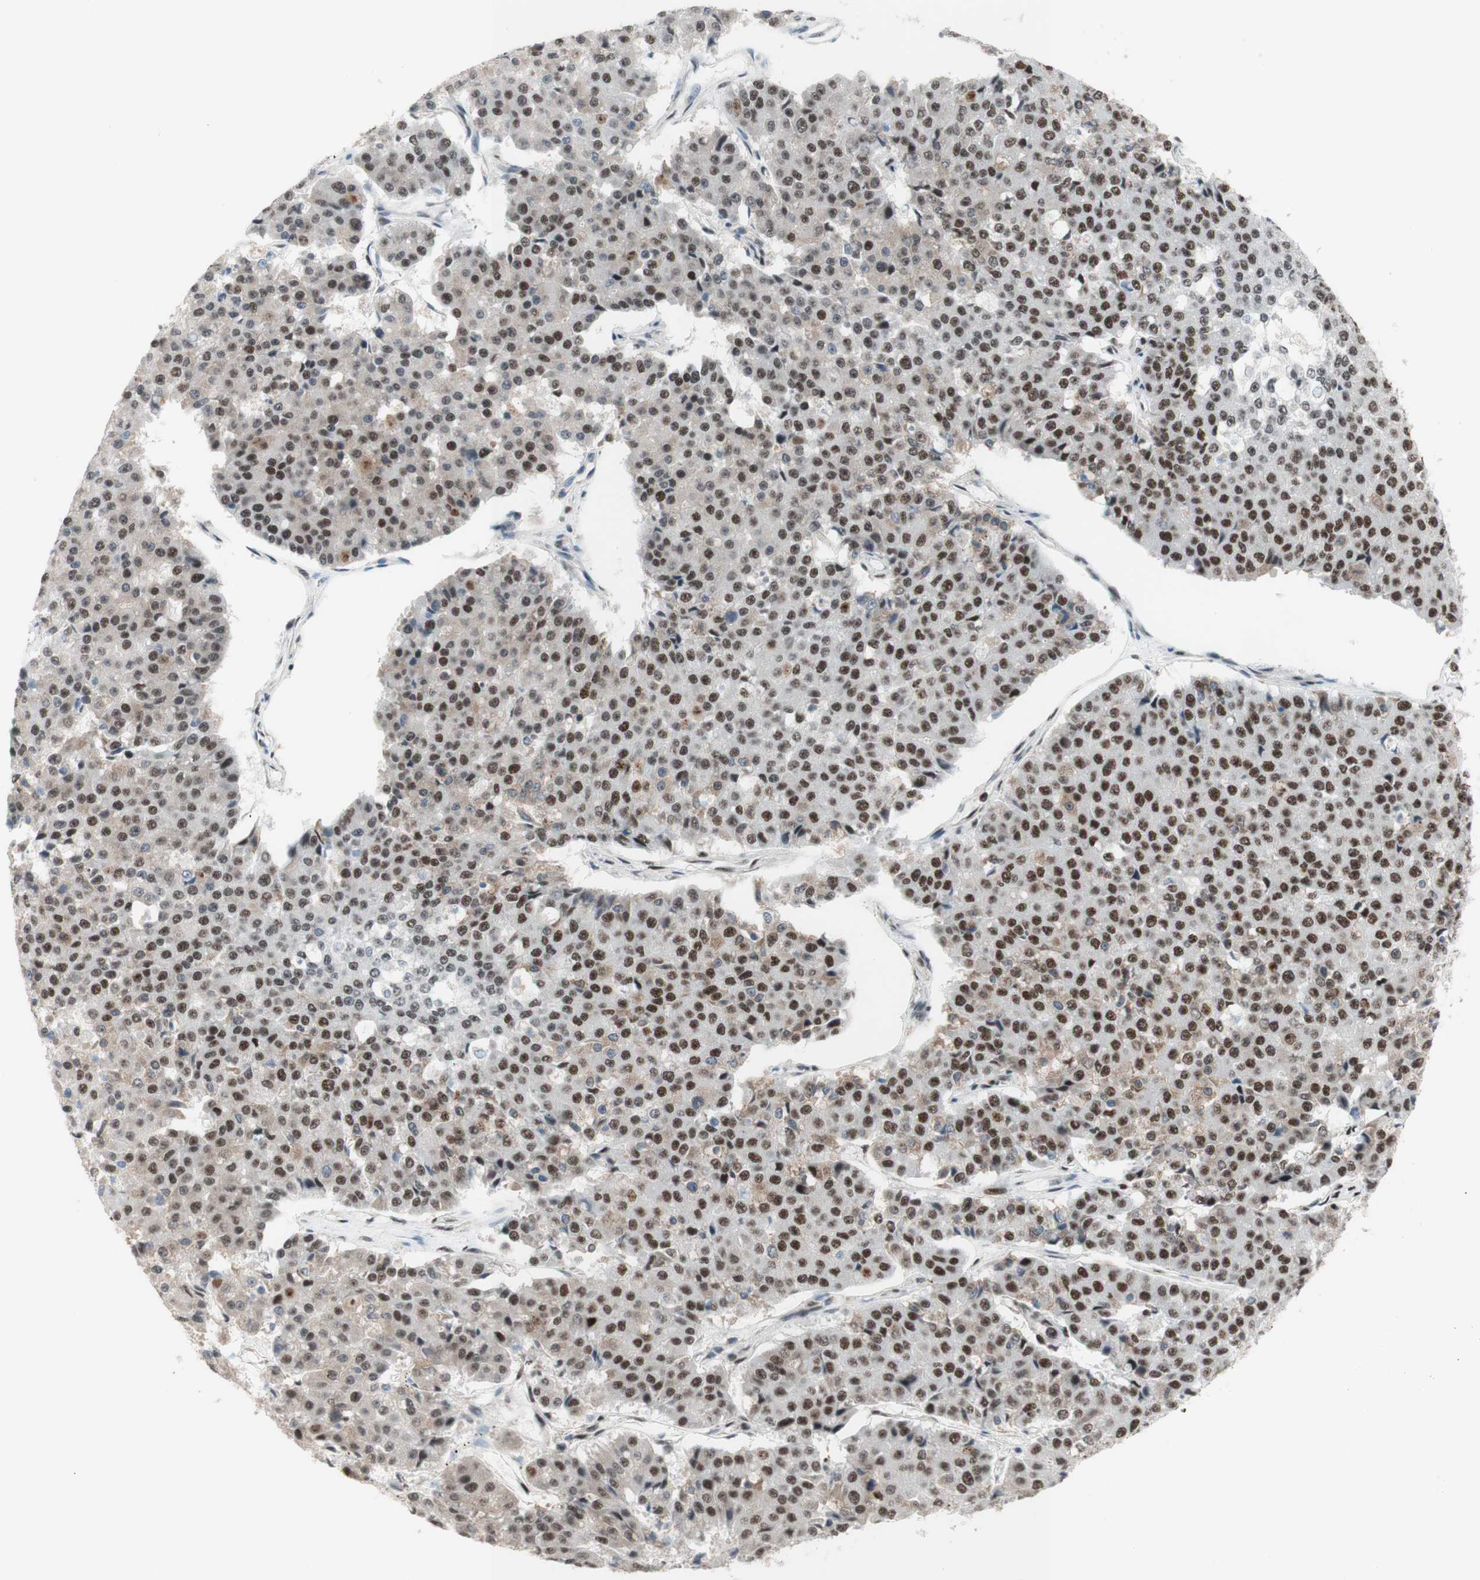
{"staining": {"intensity": "strong", "quantity": ">75%", "location": "cytoplasmic/membranous,nuclear"}, "tissue": "pancreatic cancer", "cell_type": "Tumor cells", "image_type": "cancer", "snomed": [{"axis": "morphology", "description": "Adenocarcinoma, NOS"}, {"axis": "topography", "description": "Pancreas"}], "caption": "This is an image of IHC staining of pancreatic cancer, which shows strong expression in the cytoplasmic/membranous and nuclear of tumor cells.", "gene": "PRPF19", "patient": {"sex": "male", "age": 50}}